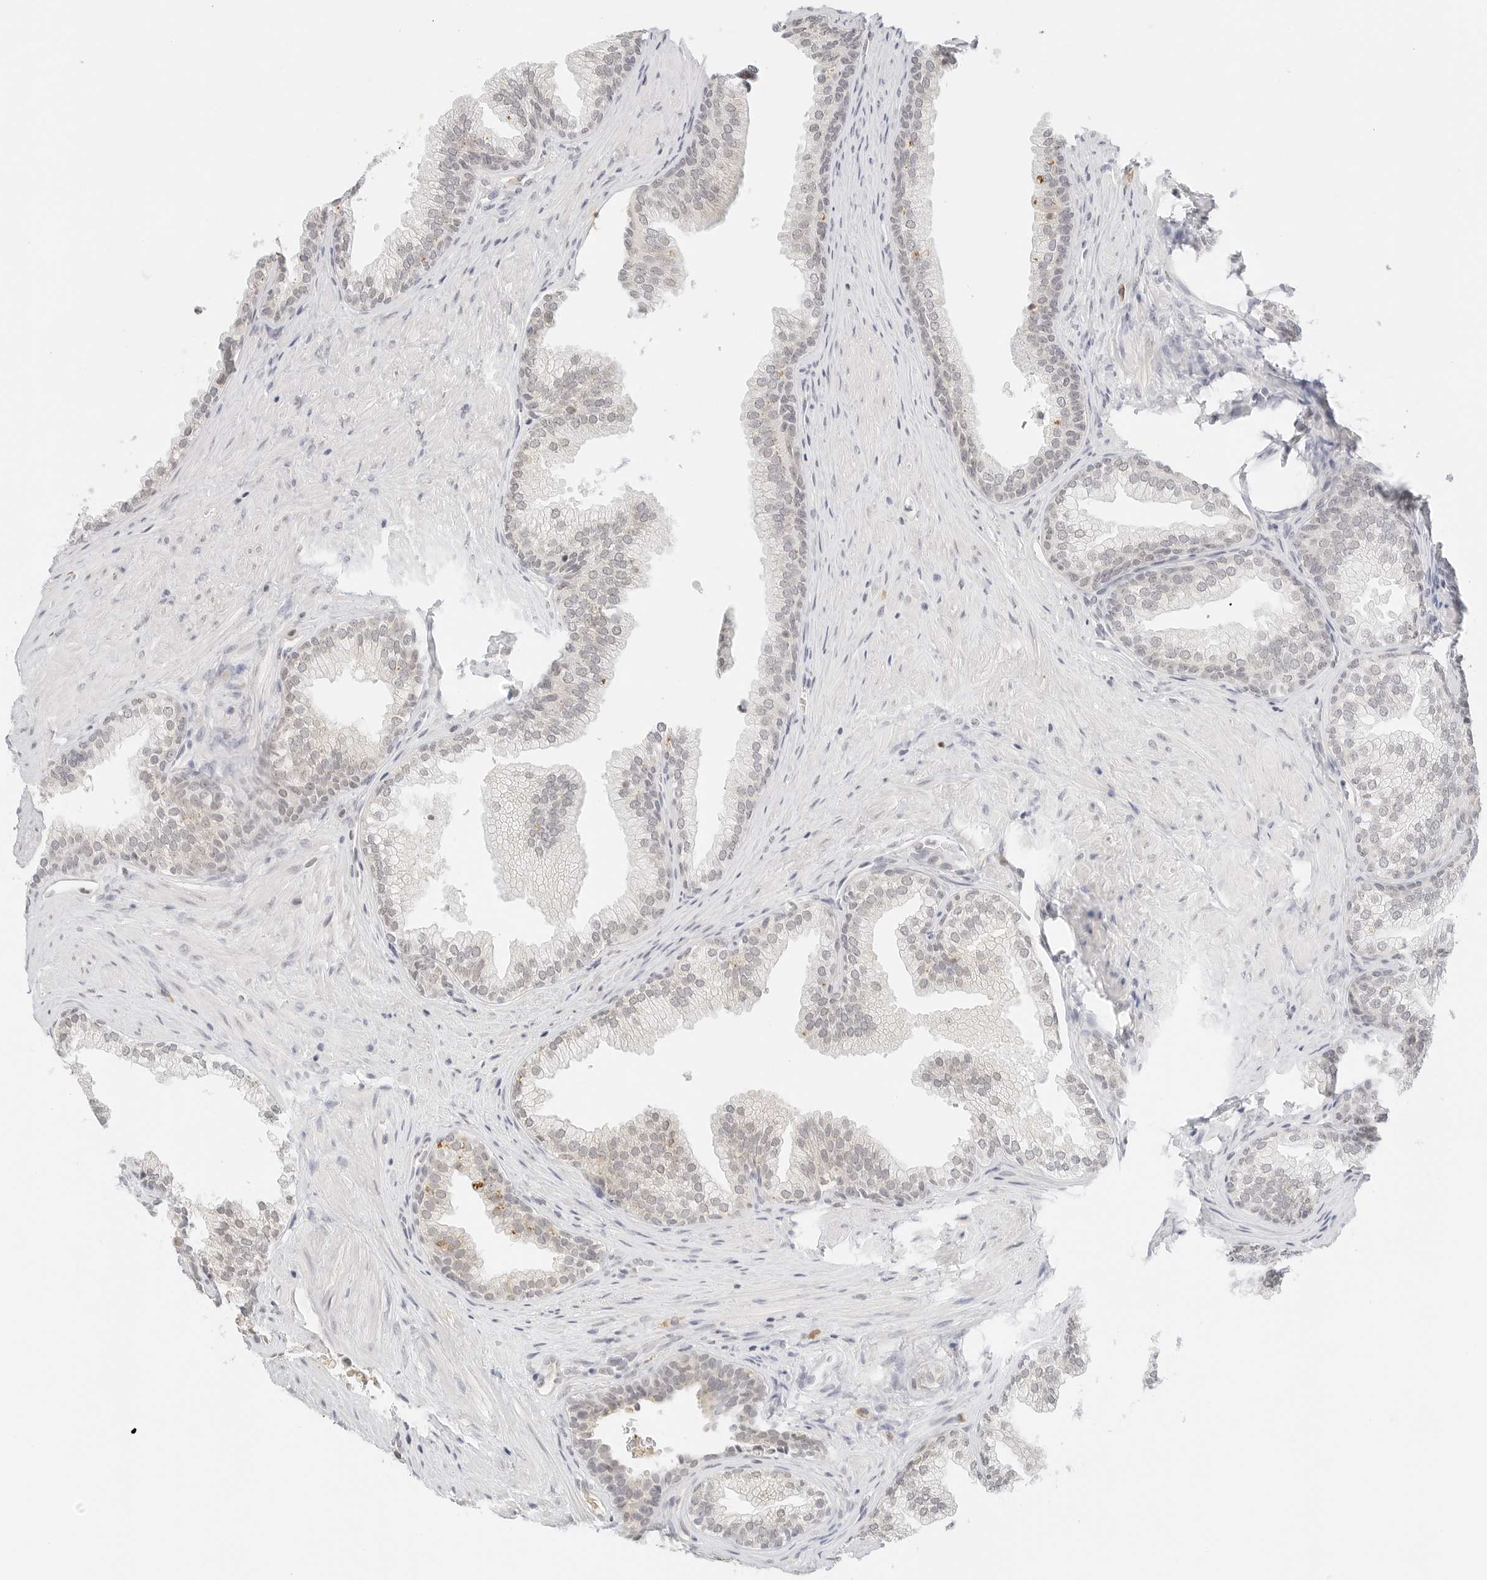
{"staining": {"intensity": "weak", "quantity": "<25%", "location": "cytoplasmic/membranous"}, "tissue": "prostate", "cell_type": "Glandular cells", "image_type": "normal", "snomed": [{"axis": "morphology", "description": "Normal tissue, NOS"}, {"axis": "topography", "description": "Prostate"}], "caption": "Glandular cells are negative for brown protein staining in benign prostate. (IHC, brightfield microscopy, high magnification).", "gene": "NEO1", "patient": {"sex": "male", "age": 76}}